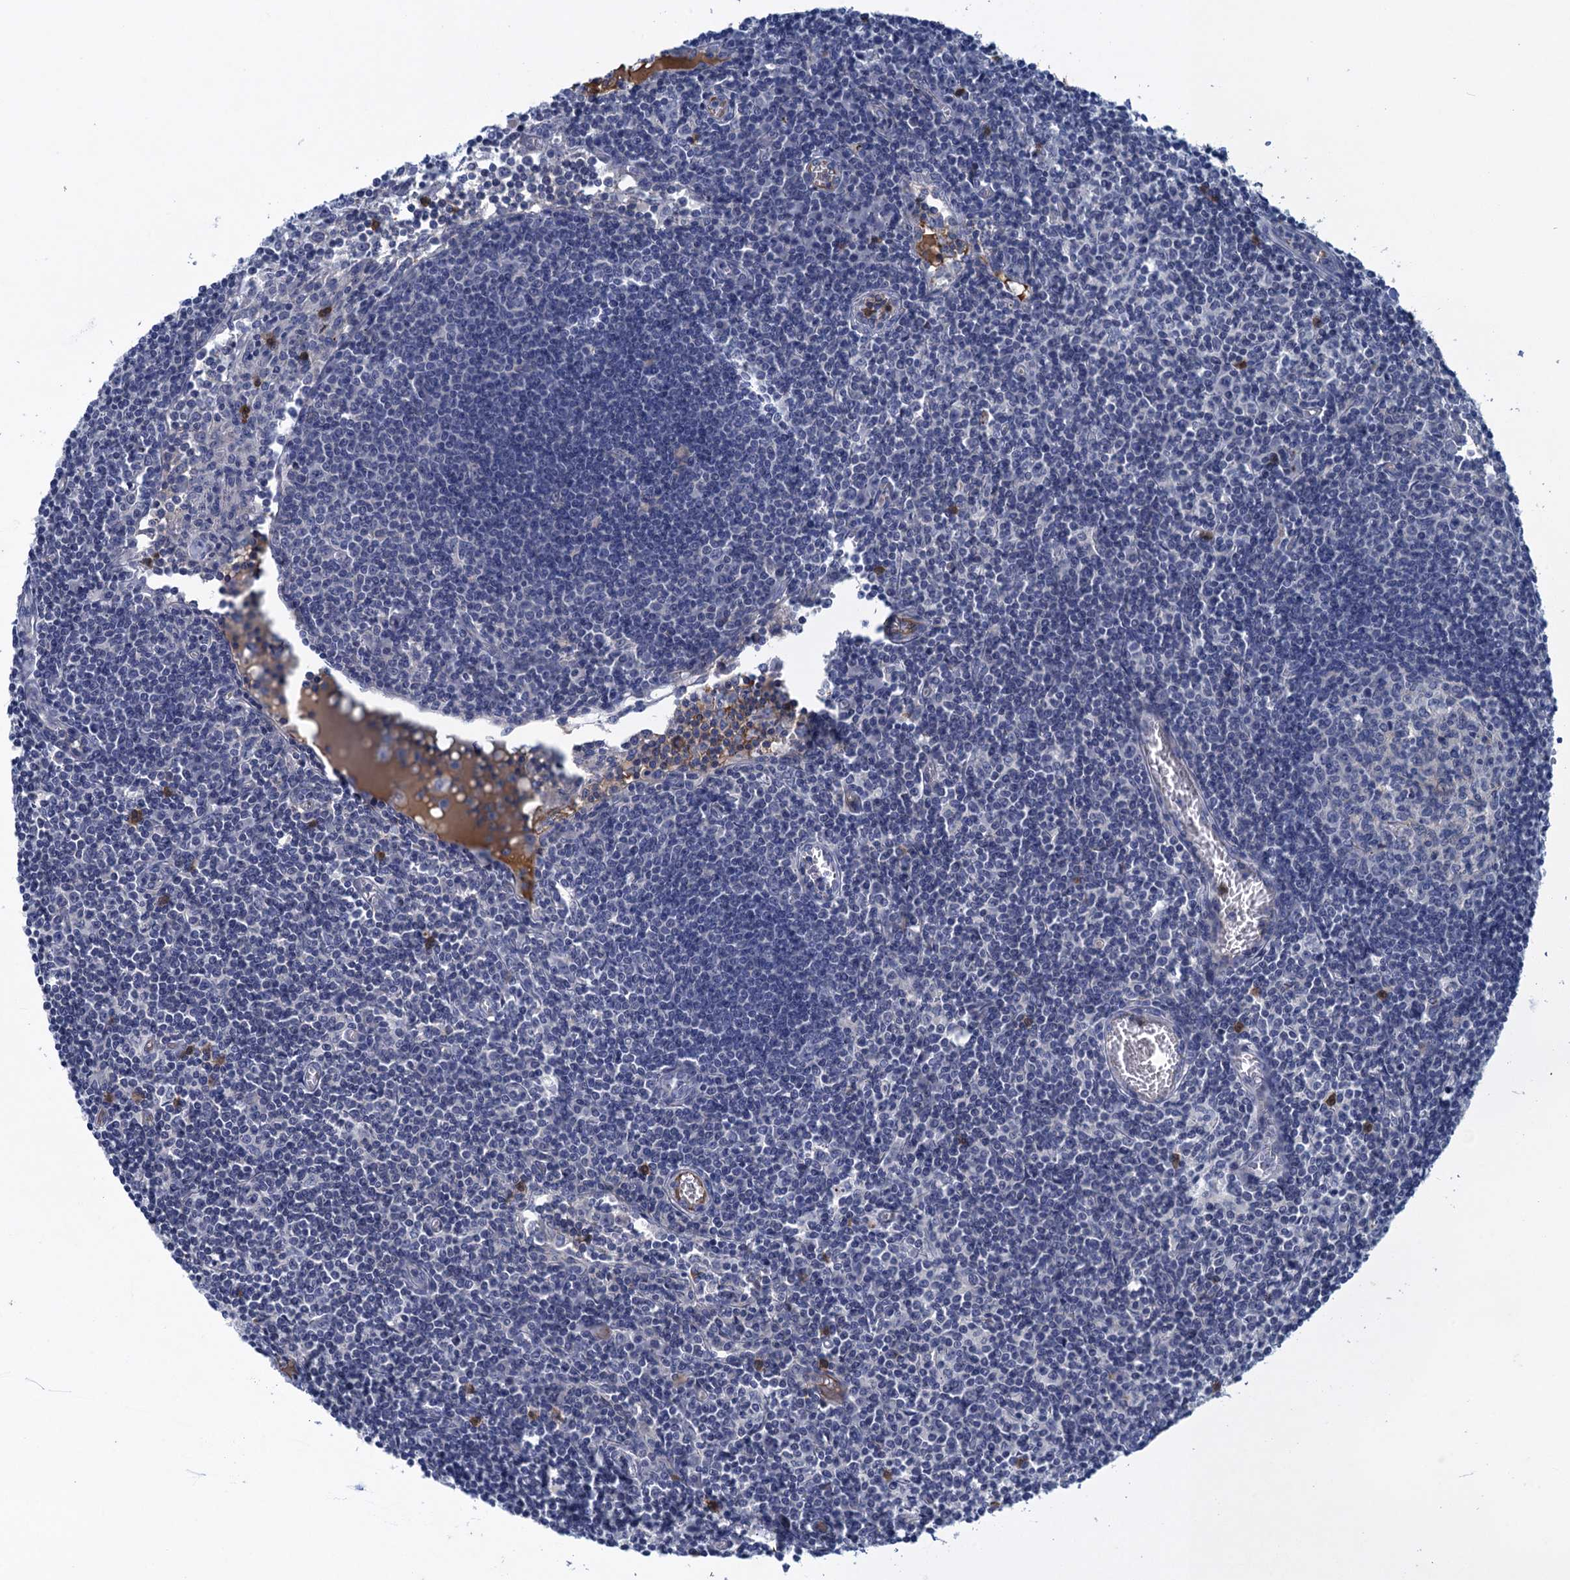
{"staining": {"intensity": "negative", "quantity": "none", "location": "none"}, "tissue": "lymph node", "cell_type": "Germinal center cells", "image_type": "normal", "snomed": [{"axis": "morphology", "description": "Normal tissue, NOS"}, {"axis": "topography", "description": "Lymph node"}], "caption": "Immunohistochemistry (IHC) micrograph of normal lymph node: lymph node stained with DAB displays no significant protein staining in germinal center cells. Brightfield microscopy of immunohistochemistry stained with DAB (brown) and hematoxylin (blue), captured at high magnification.", "gene": "SCEL", "patient": {"sex": "female", "age": 55}}